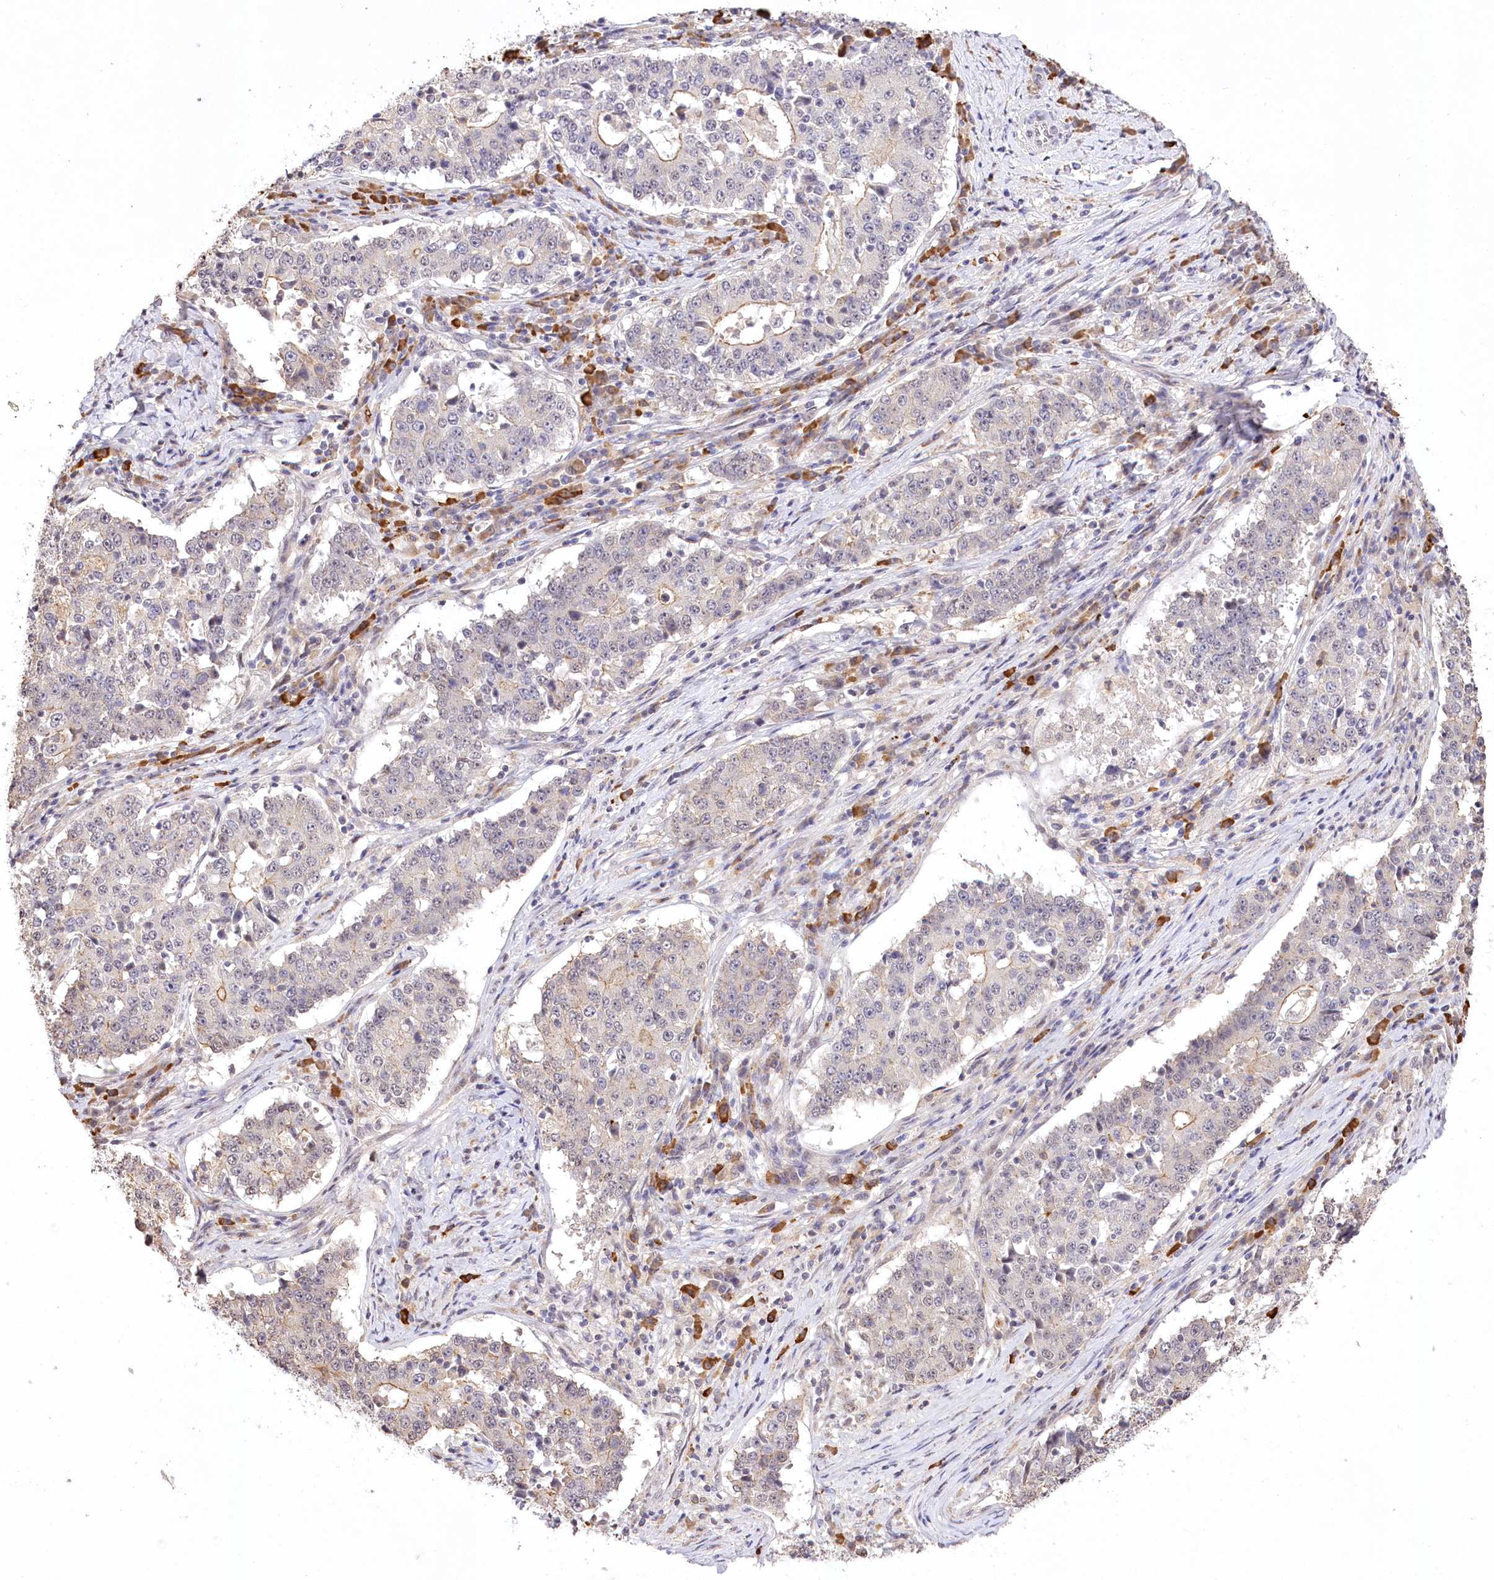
{"staining": {"intensity": "negative", "quantity": "none", "location": "none"}, "tissue": "stomach cancer", "cell_type": "Tumor cells", "image_type": "cancer", "snomed": [{"axis": "morphology", "description": "Adenocarcinoma, NOS"}, {"axis": "topography", "description": "Stomach"}], "caption": "Tumor cells are negative for brown protein staining in stomach adenocarcinoma.", "gene": "PYROXD1", "patient": {"sex": "male", "age": 59}}